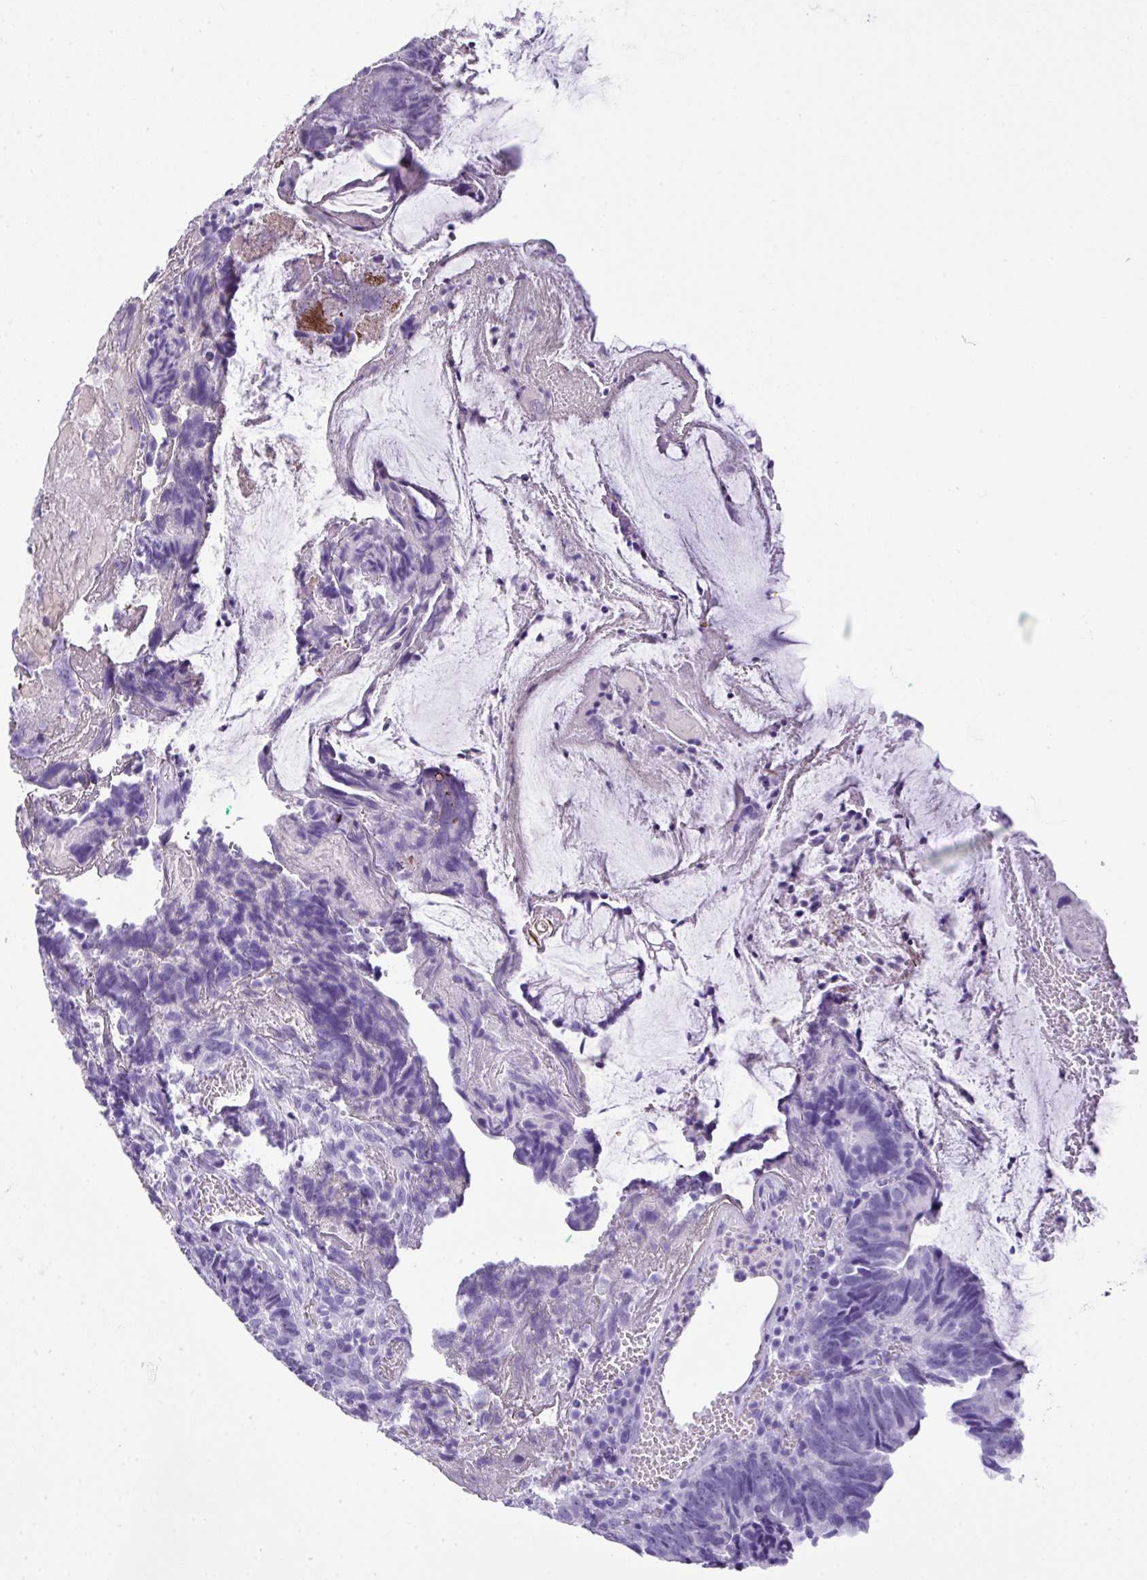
{"staining": {"intensity": "negative", "quantity": "none", "location": "none"}, "tissue": "colorectal cancer", "cell_type": "Tumor cells", "image_type": "cancer", "snomed": [{"axis": "morphology", "description": "Adenocarcinoma, NOS"}, {"axis": "topography", "description": "Colon"}], "caption": "Tumor cells show no significant expression in colorectal cancer. (Brightfield microscopy of DAB IHC at high magnification).", "gene": "TNP1", "patient": {"sex": "female", "age": 67}}